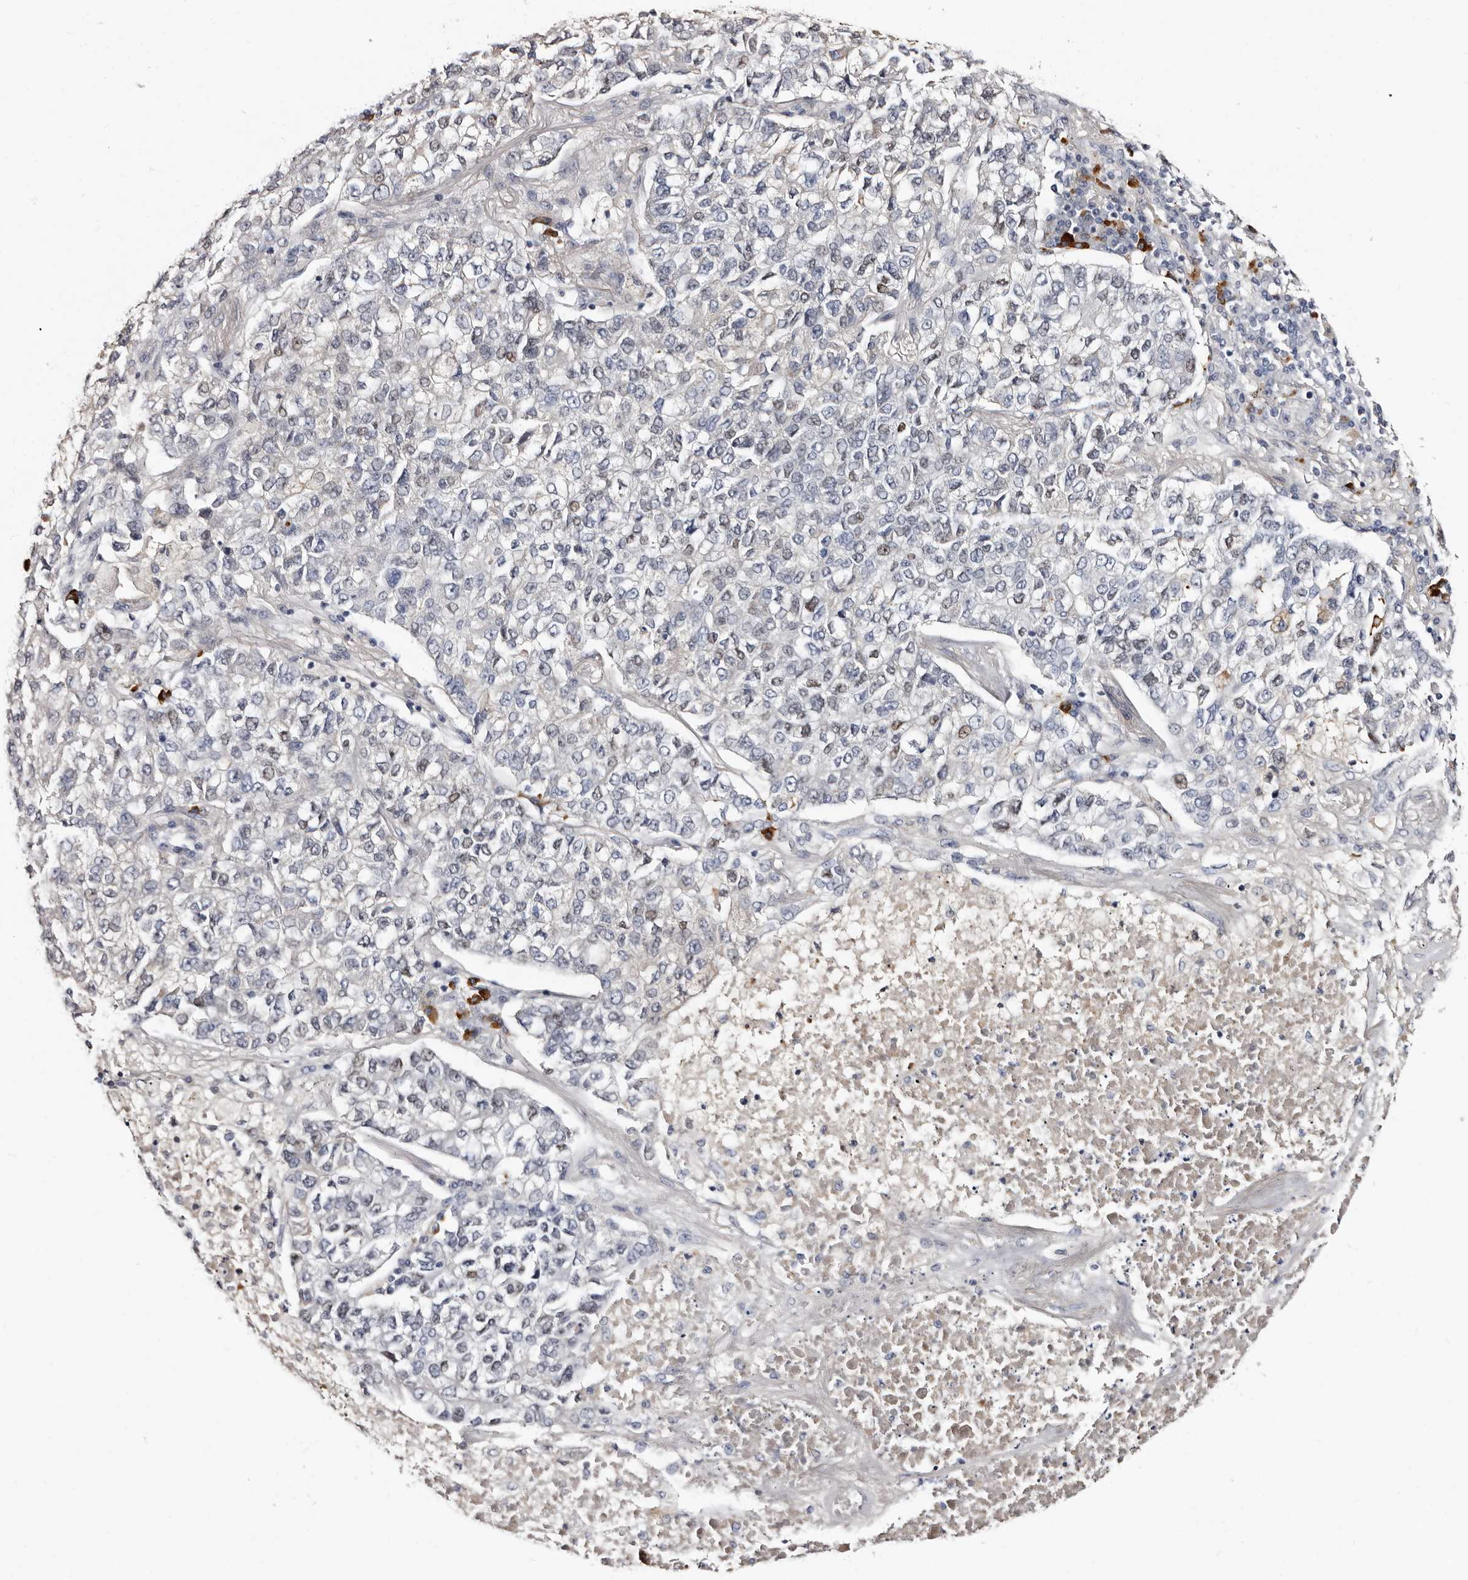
{"staining": {"intensity": "negative", "quantity": "none", "location": "none"}, "tissue": "lung cancer", "cell_type": "Tumor cells", "image_type": "cancer", "snomed": [{"axis": "morphology", "description": "Adenocarcinoma, NOS"}, {"axis": "topography", "description": "Lung"}], "caption": "Tumor cells show no significant protein positivity in adenocarcinoma (lung).", "gene": "TBC1D22B", "patient": {"sex": "male", "age": 49}}